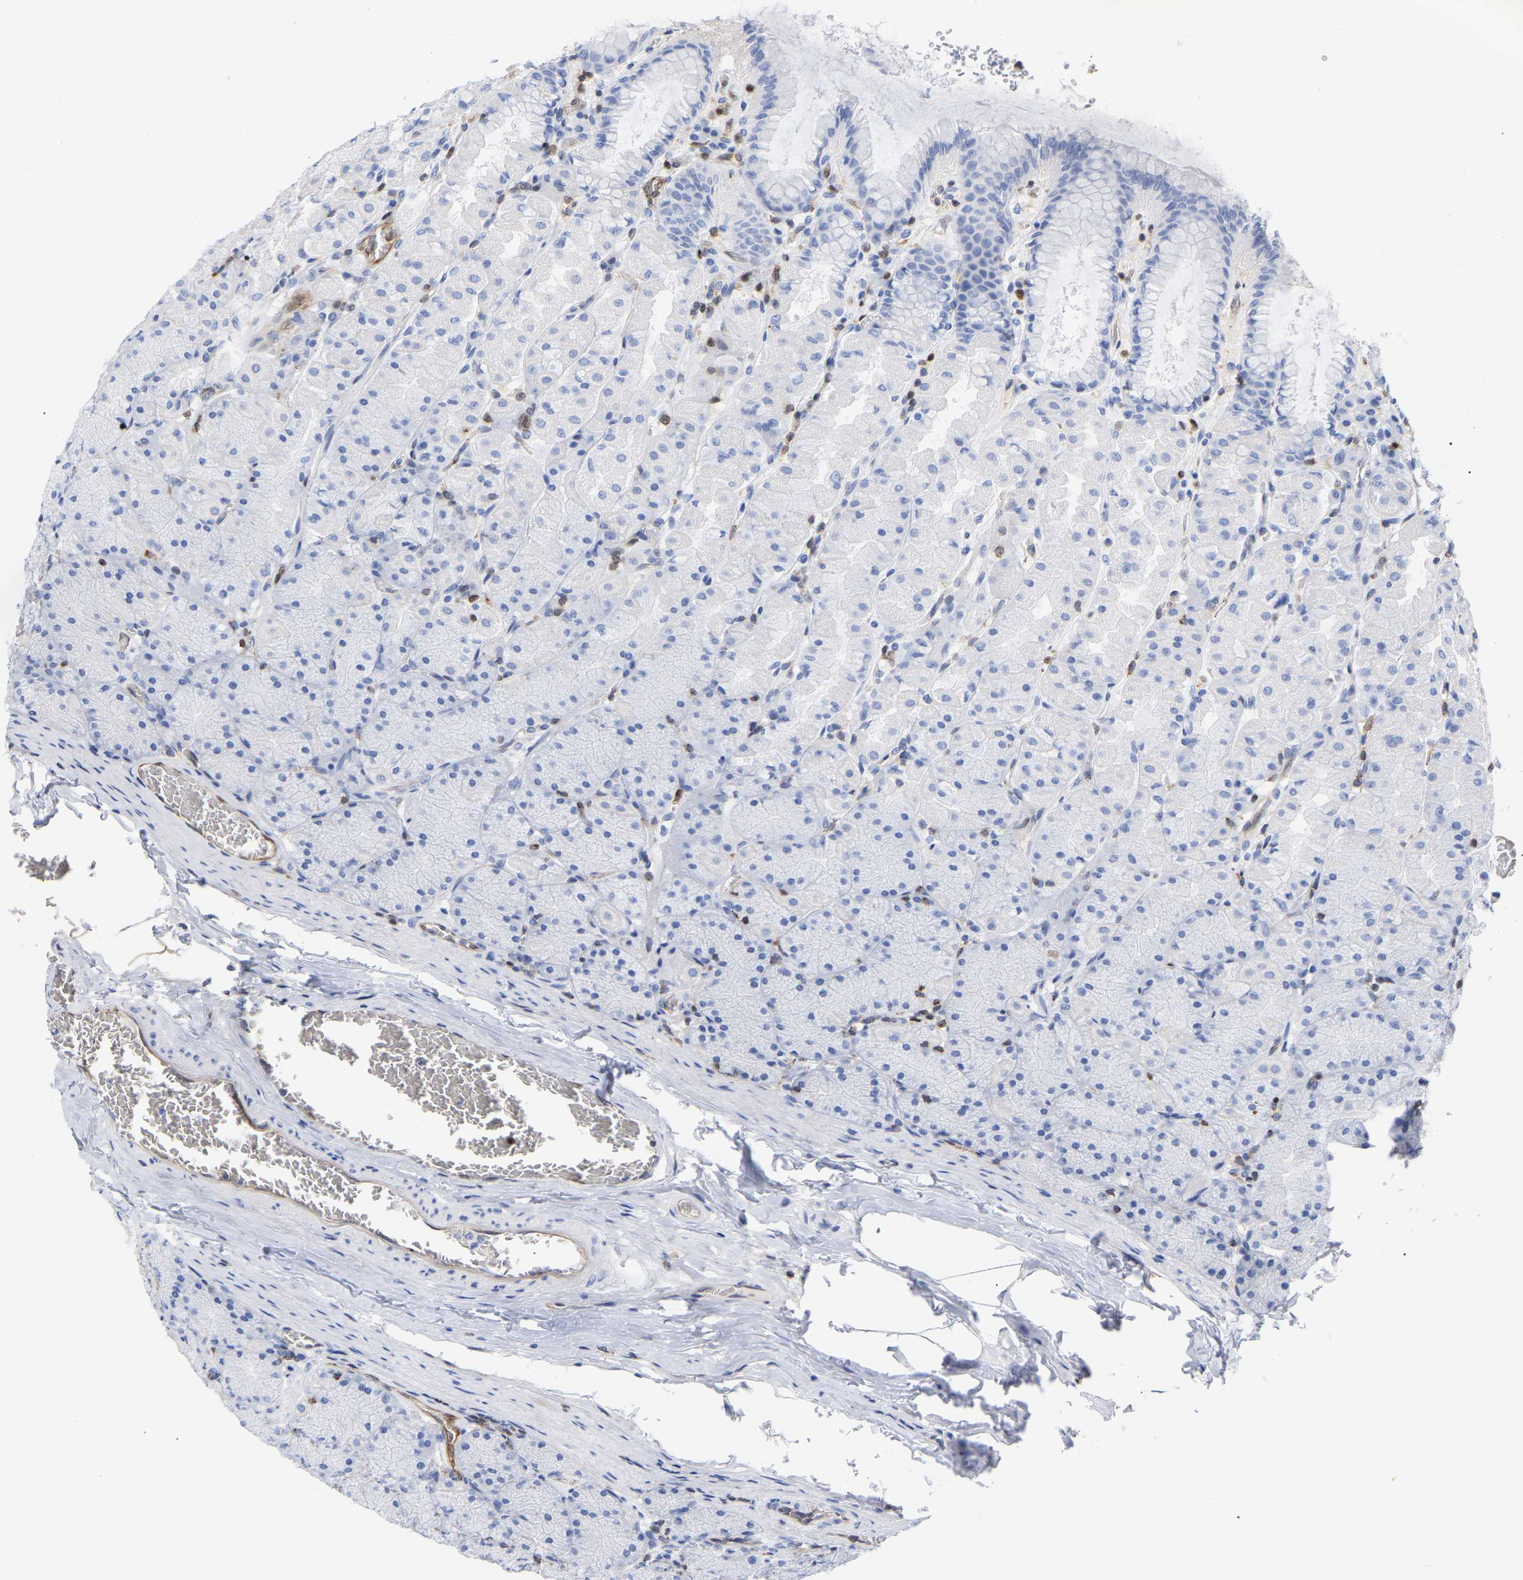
{"staining": {"intensity": "negative", "quantity": "none", "location": "none"}, "tissue": "stomach", "cell_type": "Glandular cells", "image_type": "normal", "snomed": [{"axis": "morphology", "description": "Normal tissue, NOS"}, {"axis": "topography", "description": "Stomach, upper"}], "caption": "IHC of normal human stomach displays no positivity in glandular cells.", "gene": "GIMAP4", "patient": {"sex": "female", "age": 56}}